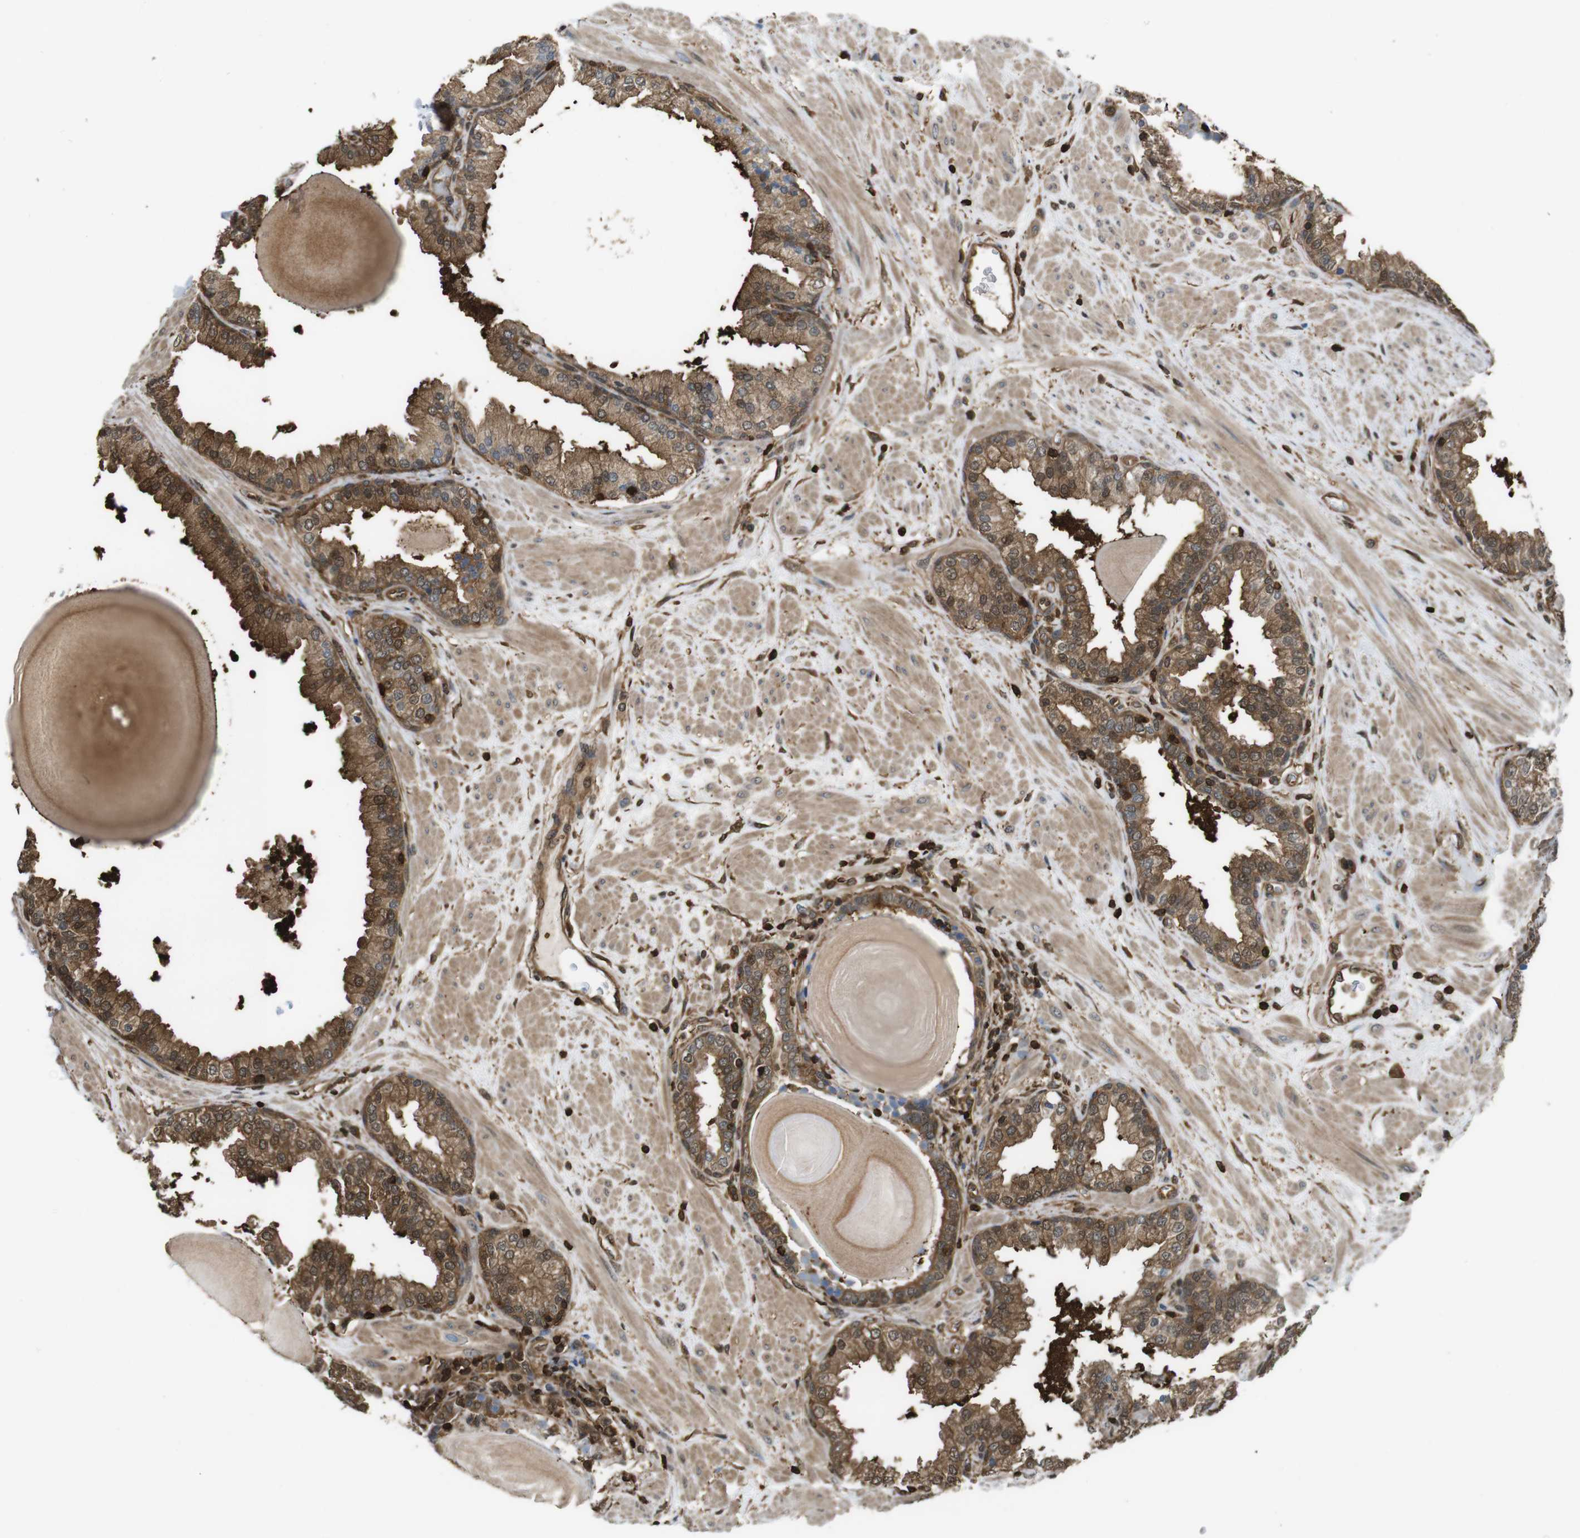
{"staining": {"intensity": "moderate", "quantity": ">75%", "location": "cytoplasmic/membranous,nuclear"}, "tissue": "prostate", "cell_type": "Glandular cells", "image_type": "normal", "snomed": [{"axis": "morphology", "description": "Normal tissue, NOS"}, {"axis": "topography", "description": "Prostate"}], "caption": "Normal prostate exhibits moderate cytoplasmic/membranous,nuclear positivity in about >75% of glandular cells.", "gene": "ARHGDIA", "patient": {"sex": "male", "age": 51}}